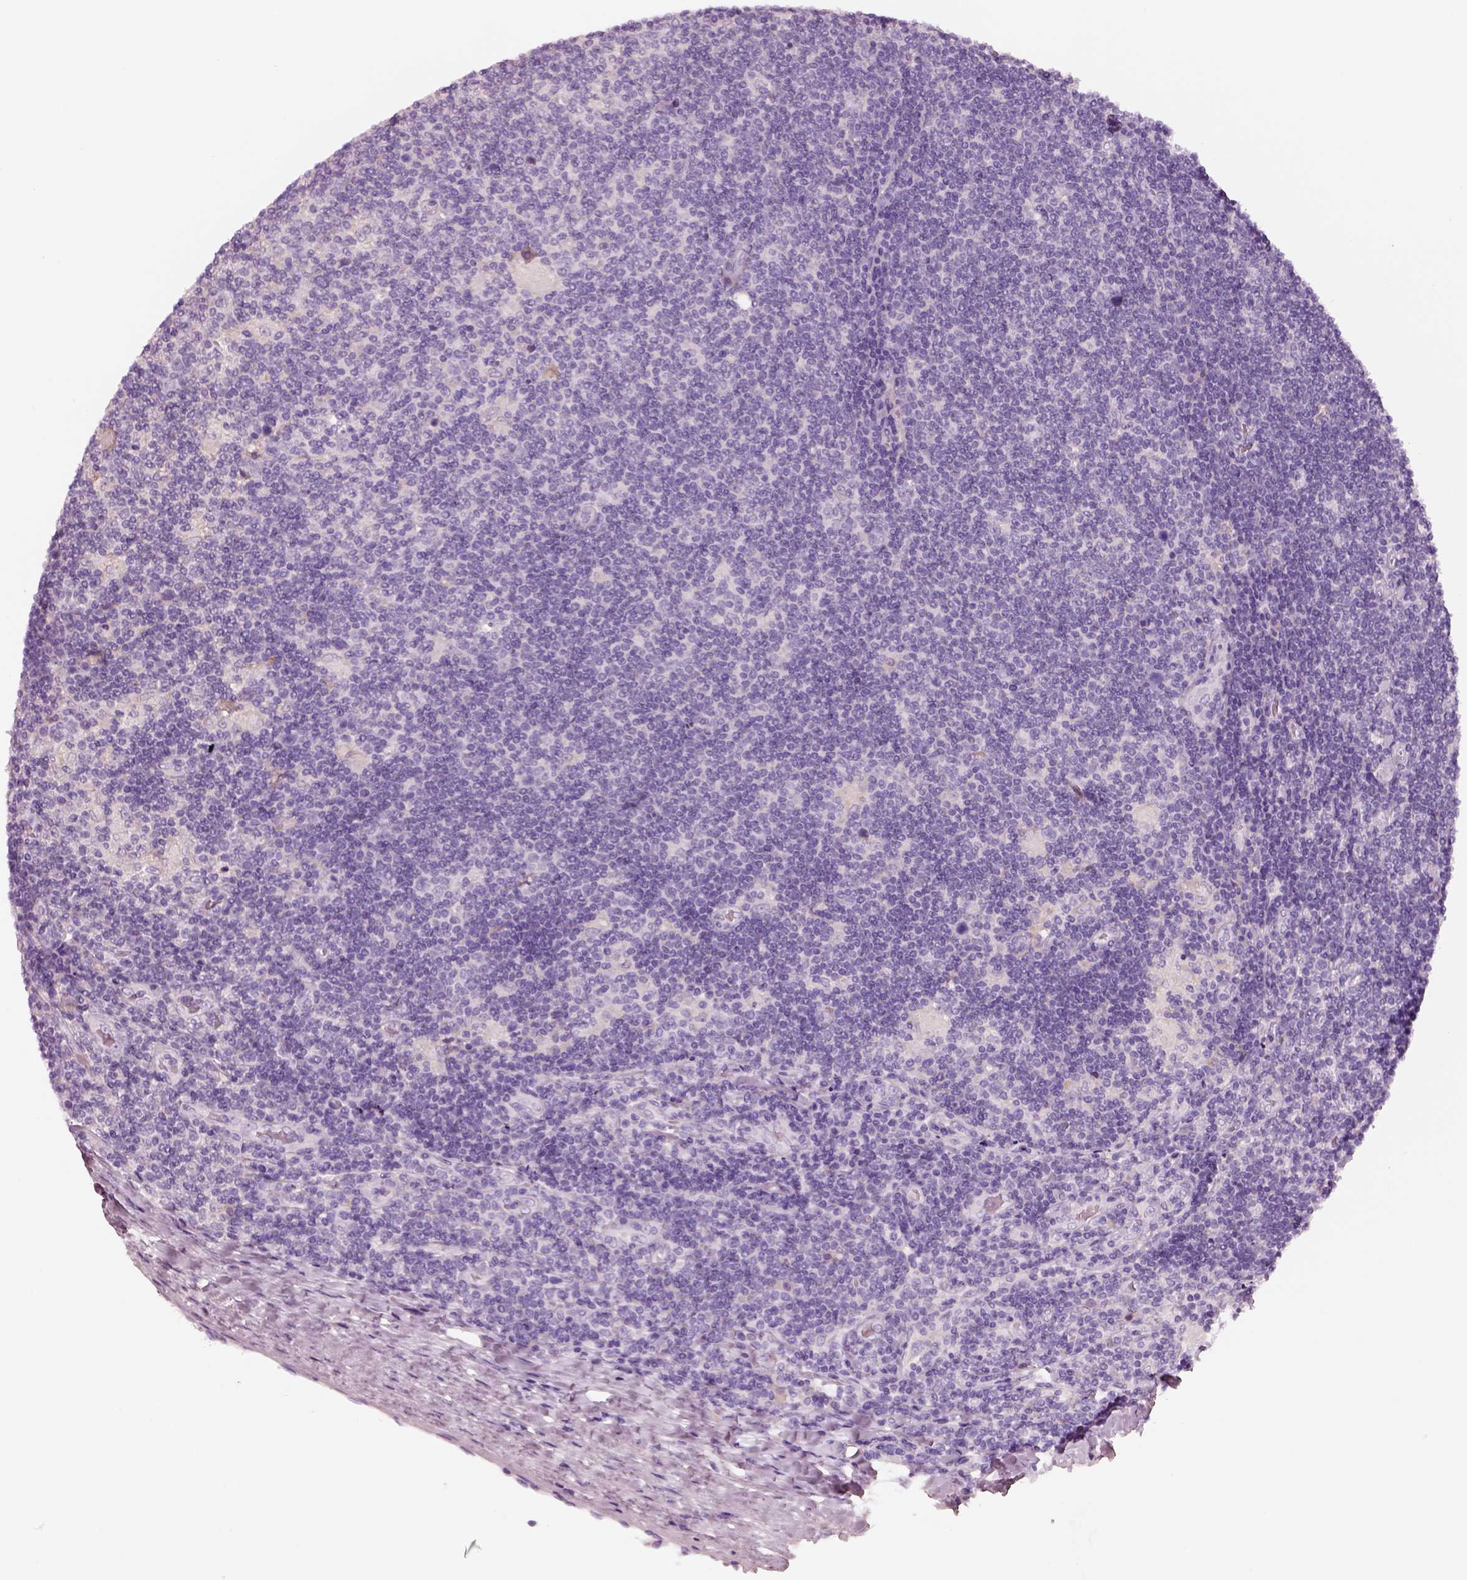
{"staining": {"intensity": "negative", "quantity": "none", "location": "none"}, "tissue": "lymphoma", "cell_type": "Tumor cells", "image_type": "cancer", "snomed": [{"axis": "morphology", "description": "Hodgkin's disease, NOS"}, {"axis": "topography", "description": "Lymph node"}], "caption": "Tumor cells are negative for brown protein staining in lymphoma. Nuclei are stained in blue.", "gene": "PNOC", "patient": {"sex": "male", "age": 40}}